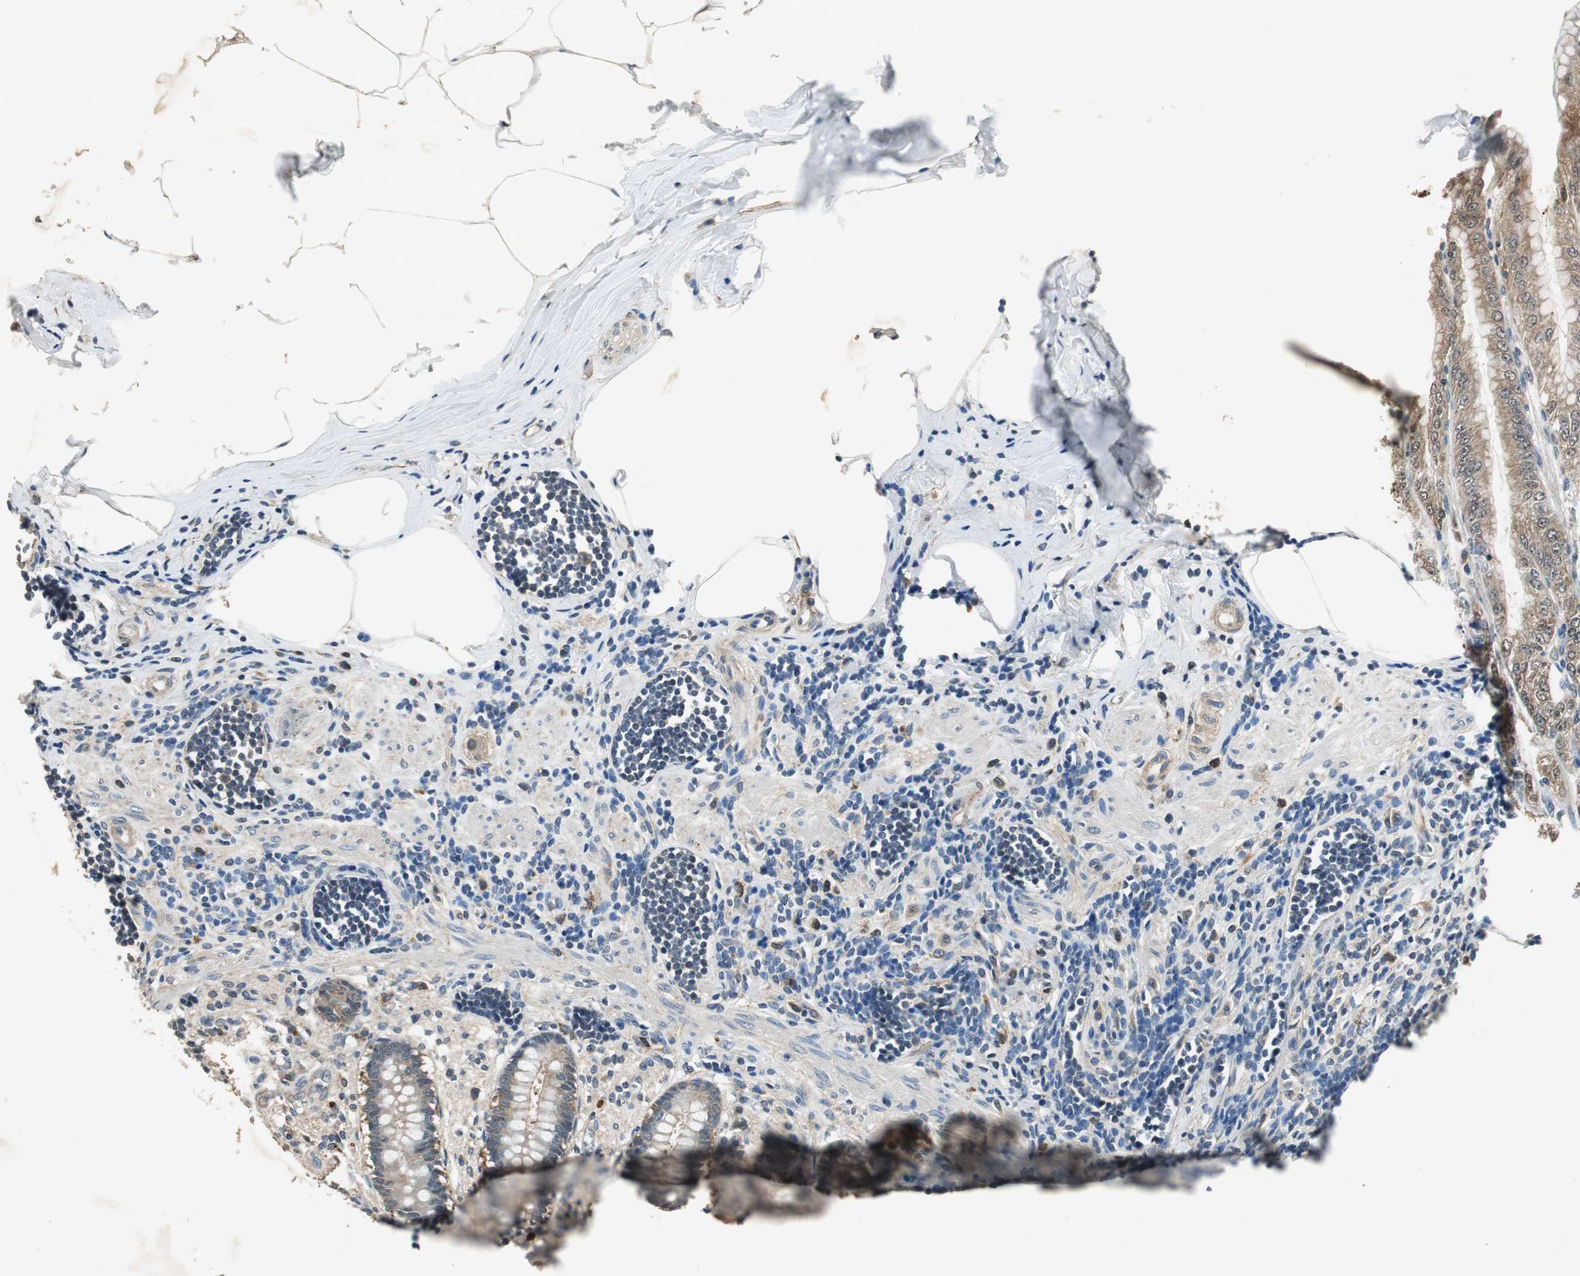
{"staining": {"intensity": "moderate", "quantity": ">75%", "location": "cytoplasmic/membranous"}, "tissue": "appendix", "cell_type": "Glandular cells", "image_type": "normal", "snomed": [{"axis": "morphology", "description": "Normal tissue, NOS"}, {"axis": "topography", "description": "Appendix"}], "caption": "Immunohistochemical staining of benign appendix exhibits moderate cytoplasmic/membranous protein expression in about >75% of glandular cells. The staining was performed using DAB (3,3'-diaminobenzidine), with brown indicating positive protein expression. Nuclei are stained blue with hematoxylin.", "gene": "PSMB4", "patient": {"sex": "female", "age": 50}}